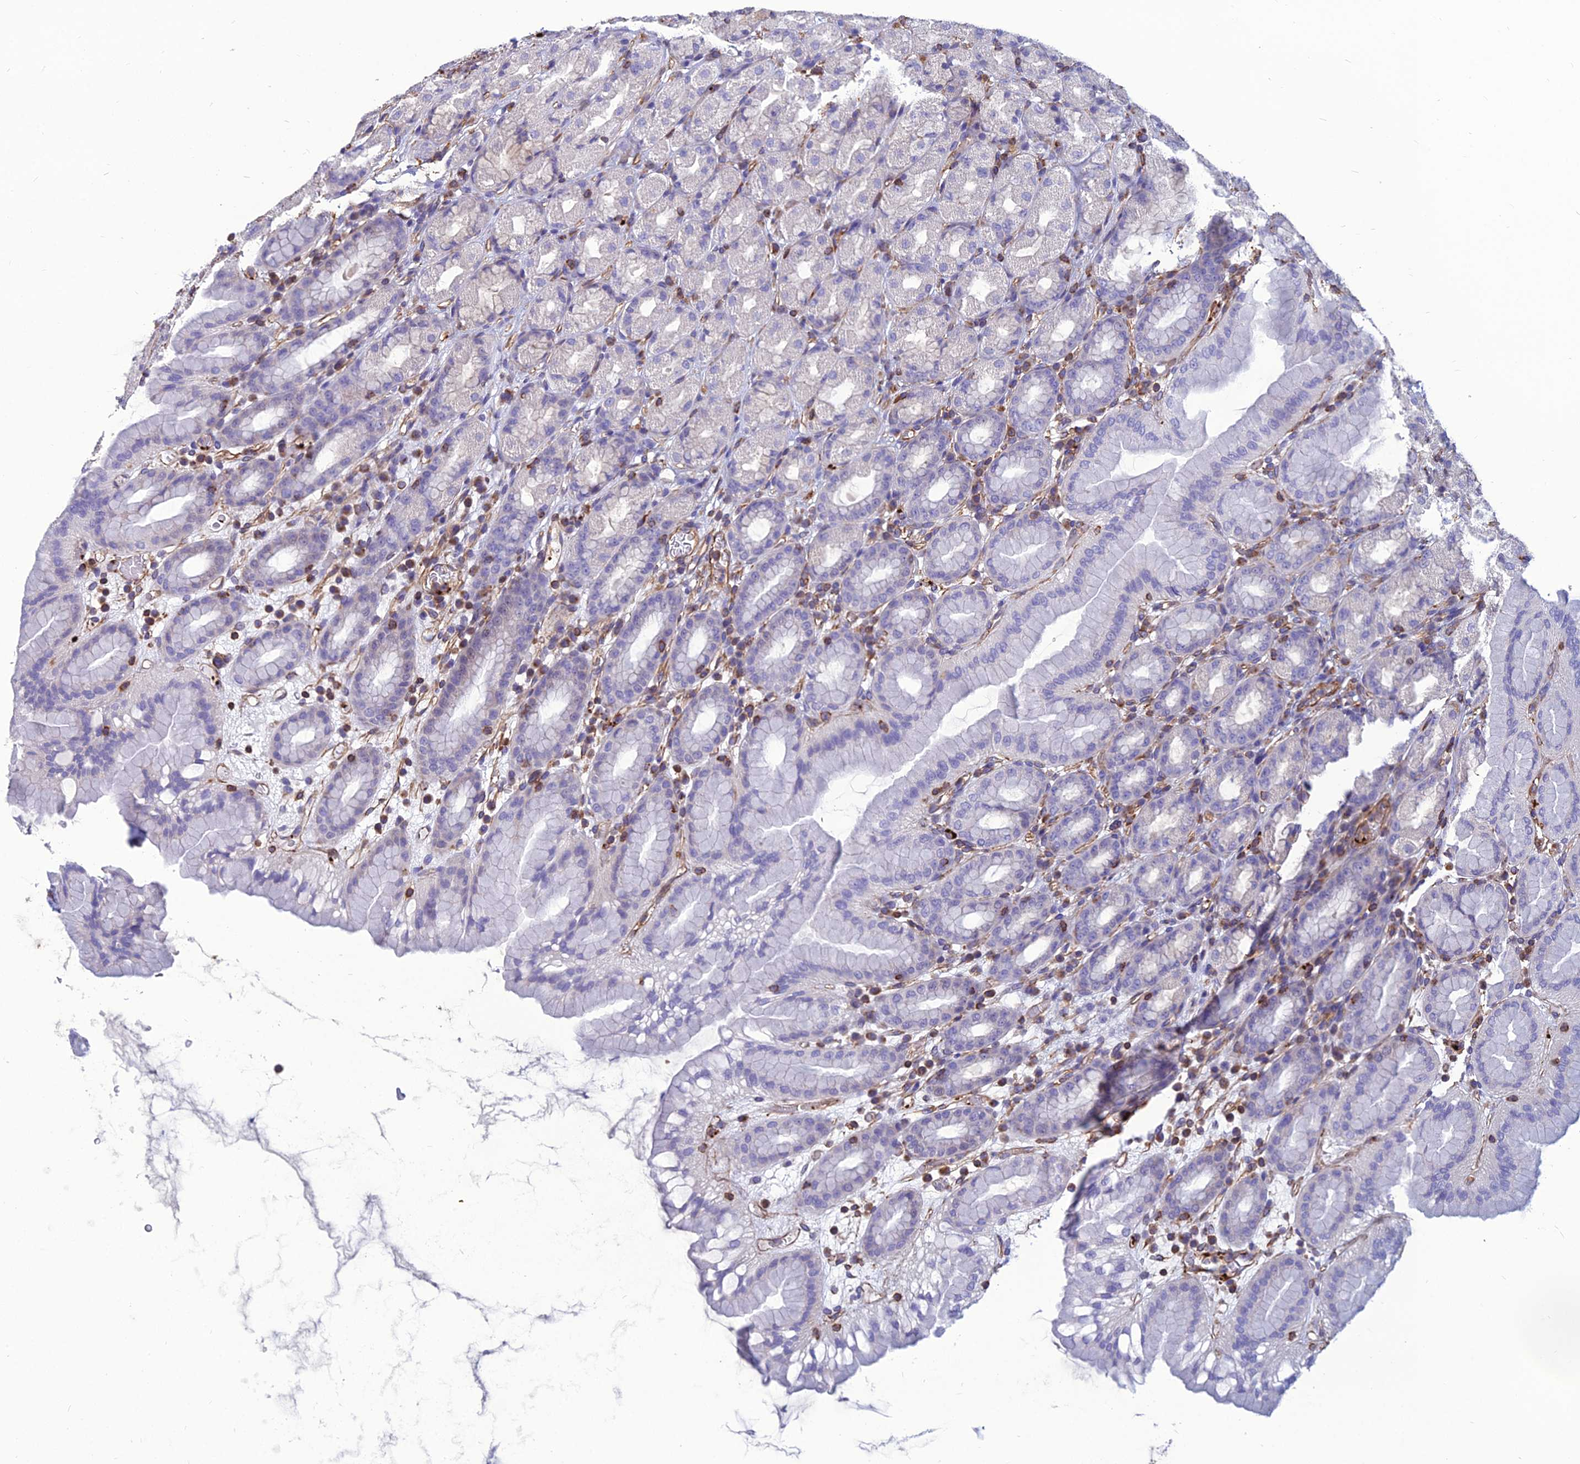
{"staining": {"intensity": "negative", "quantity": "none", "location": "none"}, "tissue": "stomach", "cell_type": "Glandular cells", "image_type": "normal", "snomed": [{"axis": "morphology", "description": "Normal tissue, NOS"}, {"axis": "topography", "description": "Stomach, upper"}], "caption": "High magnification brightfield microscopy of benign stomach stained with DAB (brown) and counterstained with hematoxylin (blue): glandular cells show no significant positivity.", "gene": "PSMD11", "patient": {"sex": "male", "age": 68}}